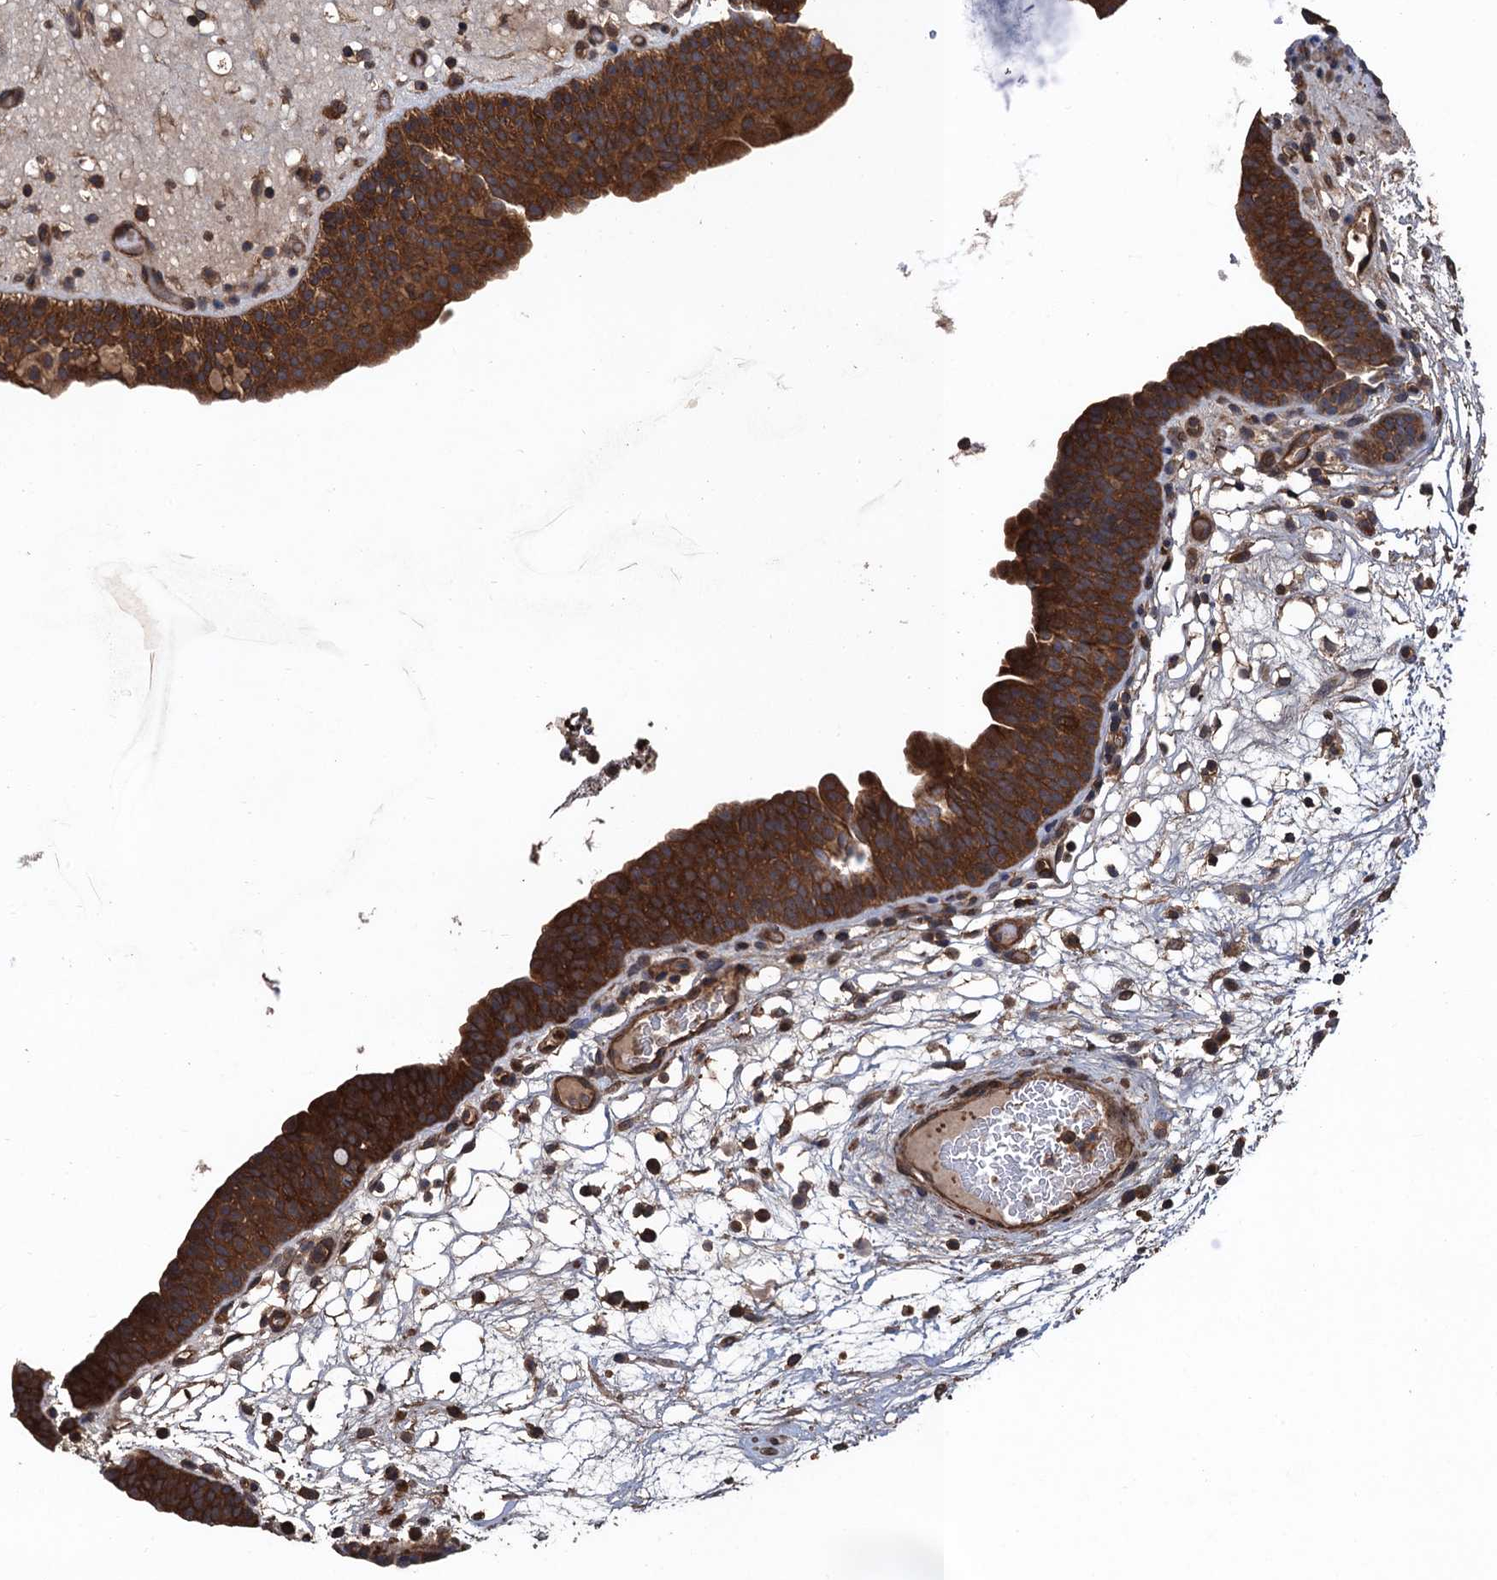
{"staining": {"intensity": "strong", "quantity": ">75%", "location": "cytoplasmic/membranous"}, "tissue": "urinary bladder", "cell_type": "Urothelial cells", "image_type": "normal", "snomed": [{"axis": "morphology", "description": "Normal tissue, NOS"}, {"axis": "topography", "description": "Urinary bladder"}], "caption": "An immunohistochemistry (IHC) micrograph of unremarkable tissue is shown. Protein staining in brown highlights strong cytoplasmic/membranous positivity in urinary bladder within urothelial cells.", "gene": "PPP4R1", "patient": {"sex": "male", "age": 71}}